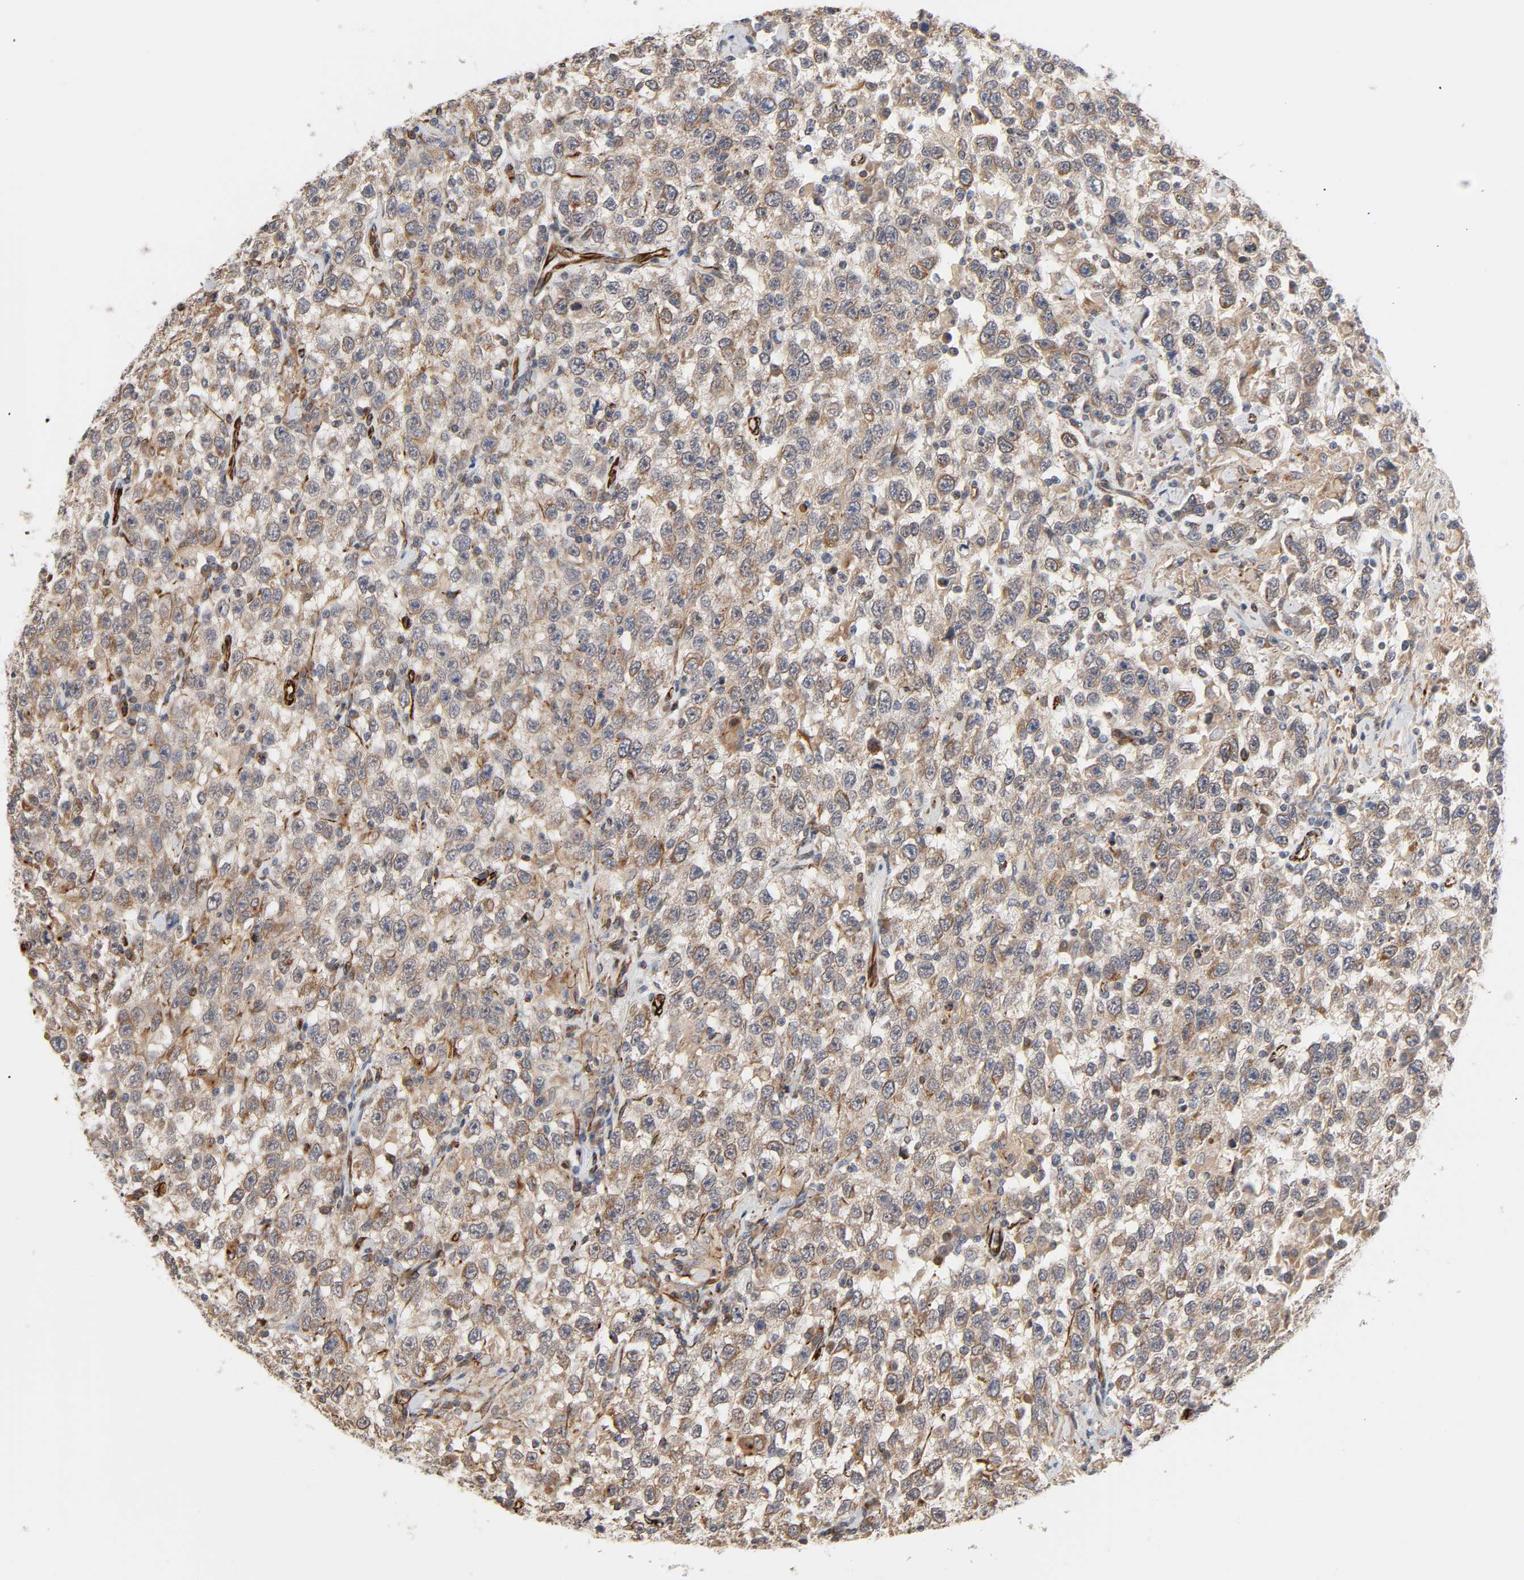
{"staining": {"intensity": "moderate", "quantity": ">75%", "location": "cytoplasmic/membranous"}, "tissue": "testis cancer", "cell_type": "Tumor cells", "image_type": "cancer", "snomed": [{"axis": "morphology", "description": "Seminoma, NOS"}, {"axis": "topography", "description": "Testis"}], "caption": "Immunohistochemical staining of human testis cancer (seminoma) reveals moderate cytoplasmic/membranous protein positivity in approximately >75% of tumor cells.", "gene": "FAM118A", "patient": {"sex": "male", "age": 41}}